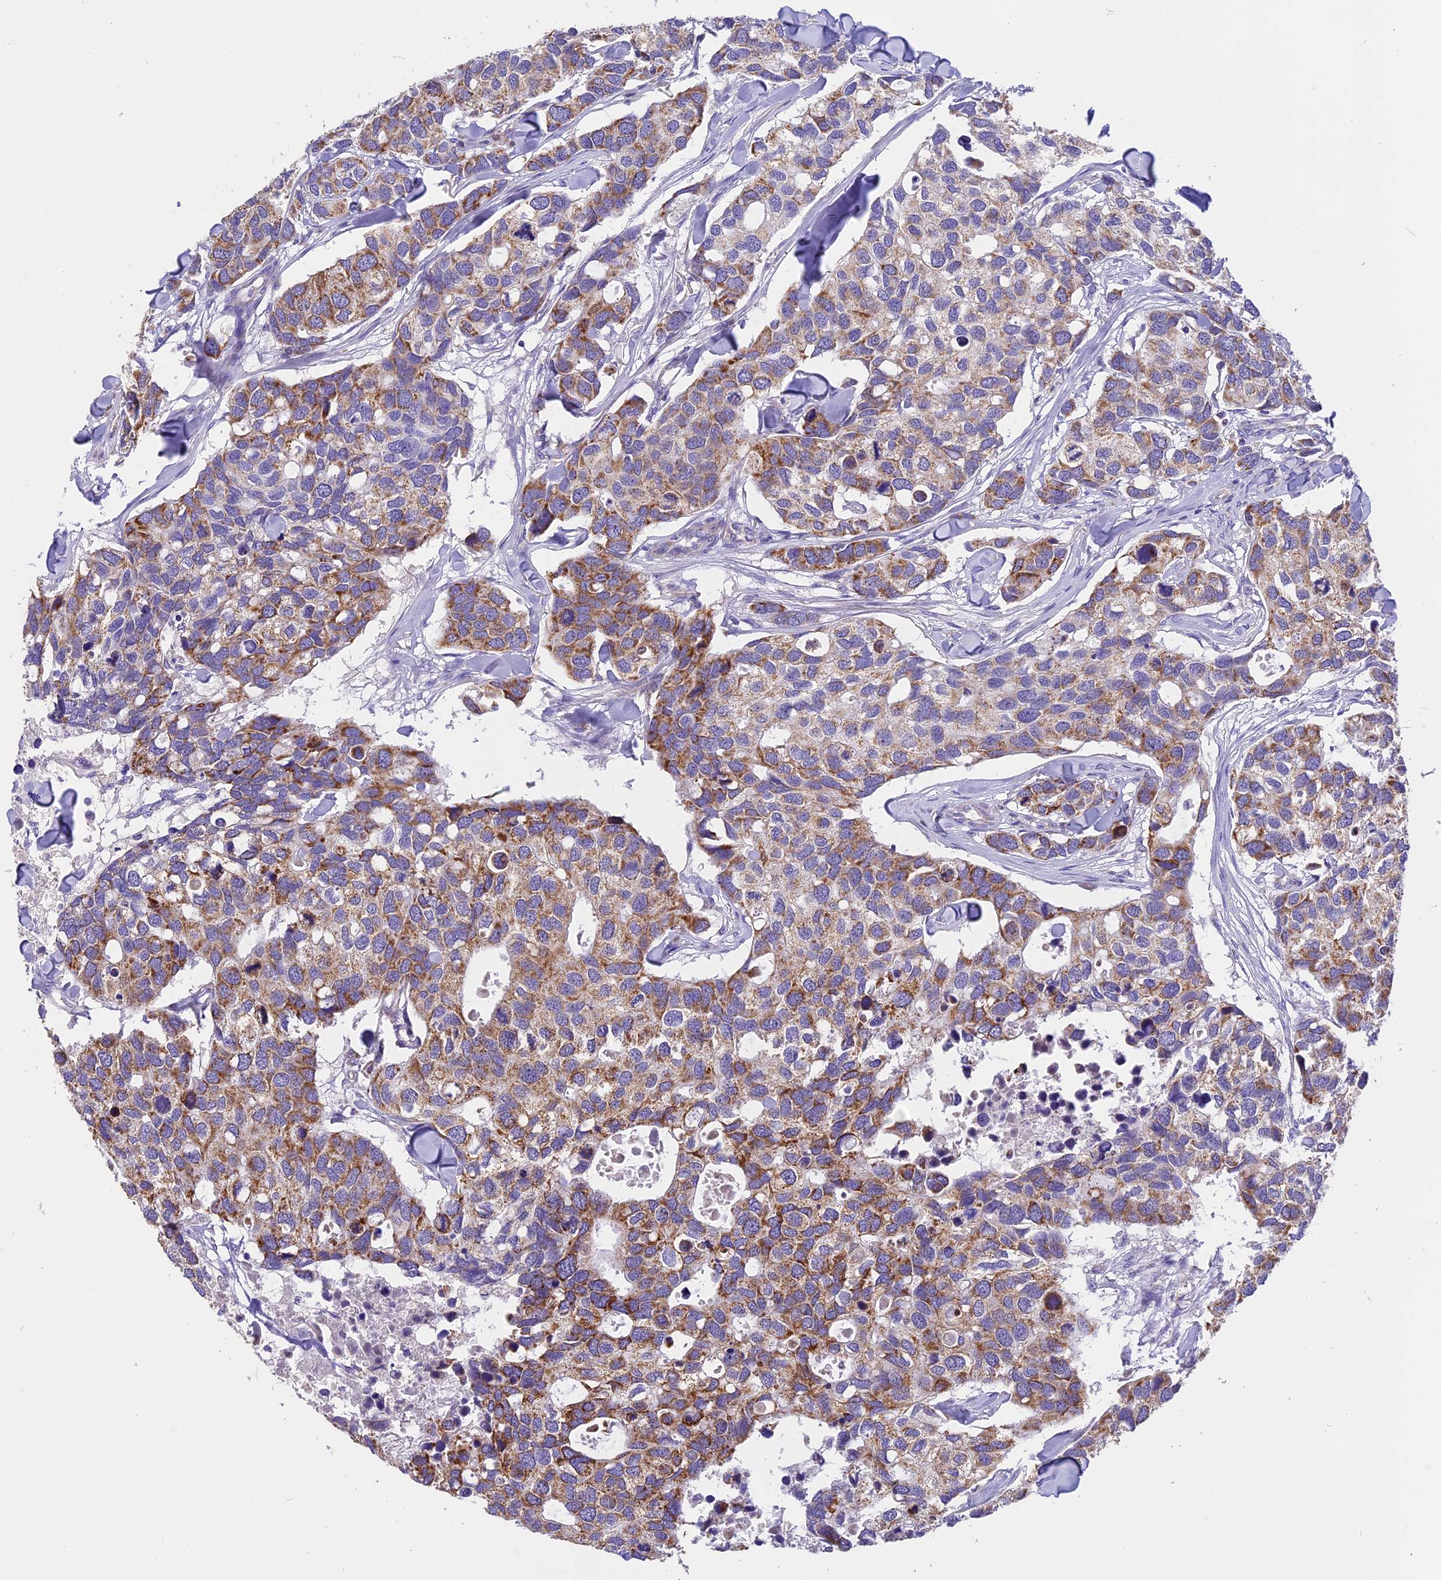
{"staining": {"intensity": "moderate", "quantity": ">75%", "location": "cytoplasmic/membranous"}, "tissue": "breast cancer", "cell_type": "Tumor cells", "image_type": "cancer", "snomed": [{"axis": "morphology", "description": "Duct carcinoma"}, {"axis": "topography", "description": "Breast"}], "caption": "Immunohistochemical staining of human breast cancer shows medium levels of moderate cytoplasmic/membranous expression in about >75% of tumor cells. Immunohistochemistry stains the protein of interest in brown and the nuclei are stained blue.", "gene": "MGME1", "patient": {"sex": "female", "age": 83}}